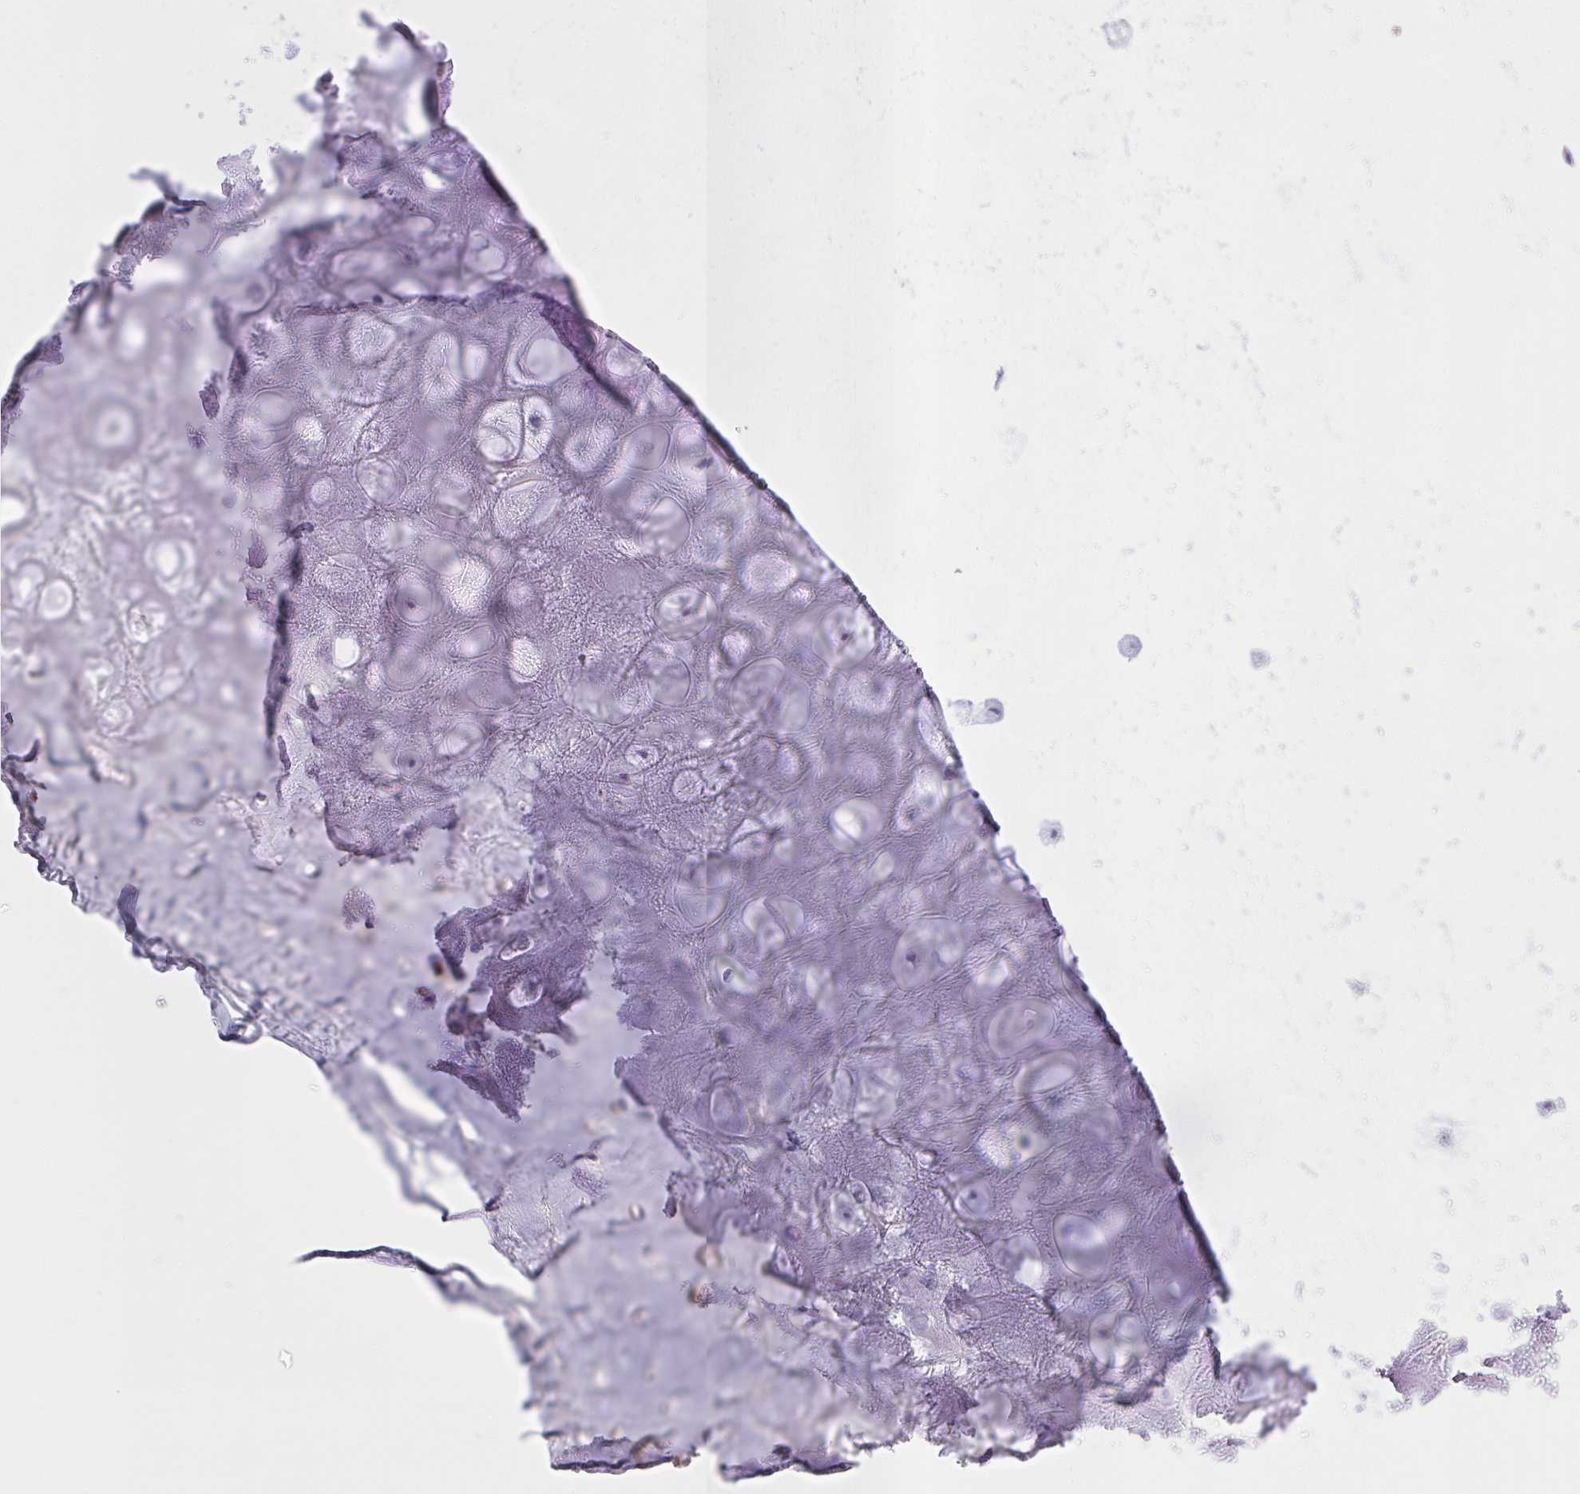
{"staining": {"intensity": "negative", "quantity": "none", "location": "none"}, "tissue": "adipose tissue", "cell_type": "Adipocytes", "image_type": "normal", "snomed": [{"axis": "morphology", "description": "Normal tissue, NOS"}, {"axis": "topography", "description": "Lymph node"}, {"axis": "topography", "description": "Cartilage tissue"}, {"axis": "topography", "description": "Nasopharynx"}], "caption": "An immunohistochemistry micrograph of unremarkable adipose tissue is shown. There is no staining in adipocytes of adipose tissue. (Immunohistochemistry, brightfield microscopy, high magnification).", "gene": "SPAG1", "patient": {"sex": "male", "age": 63}}